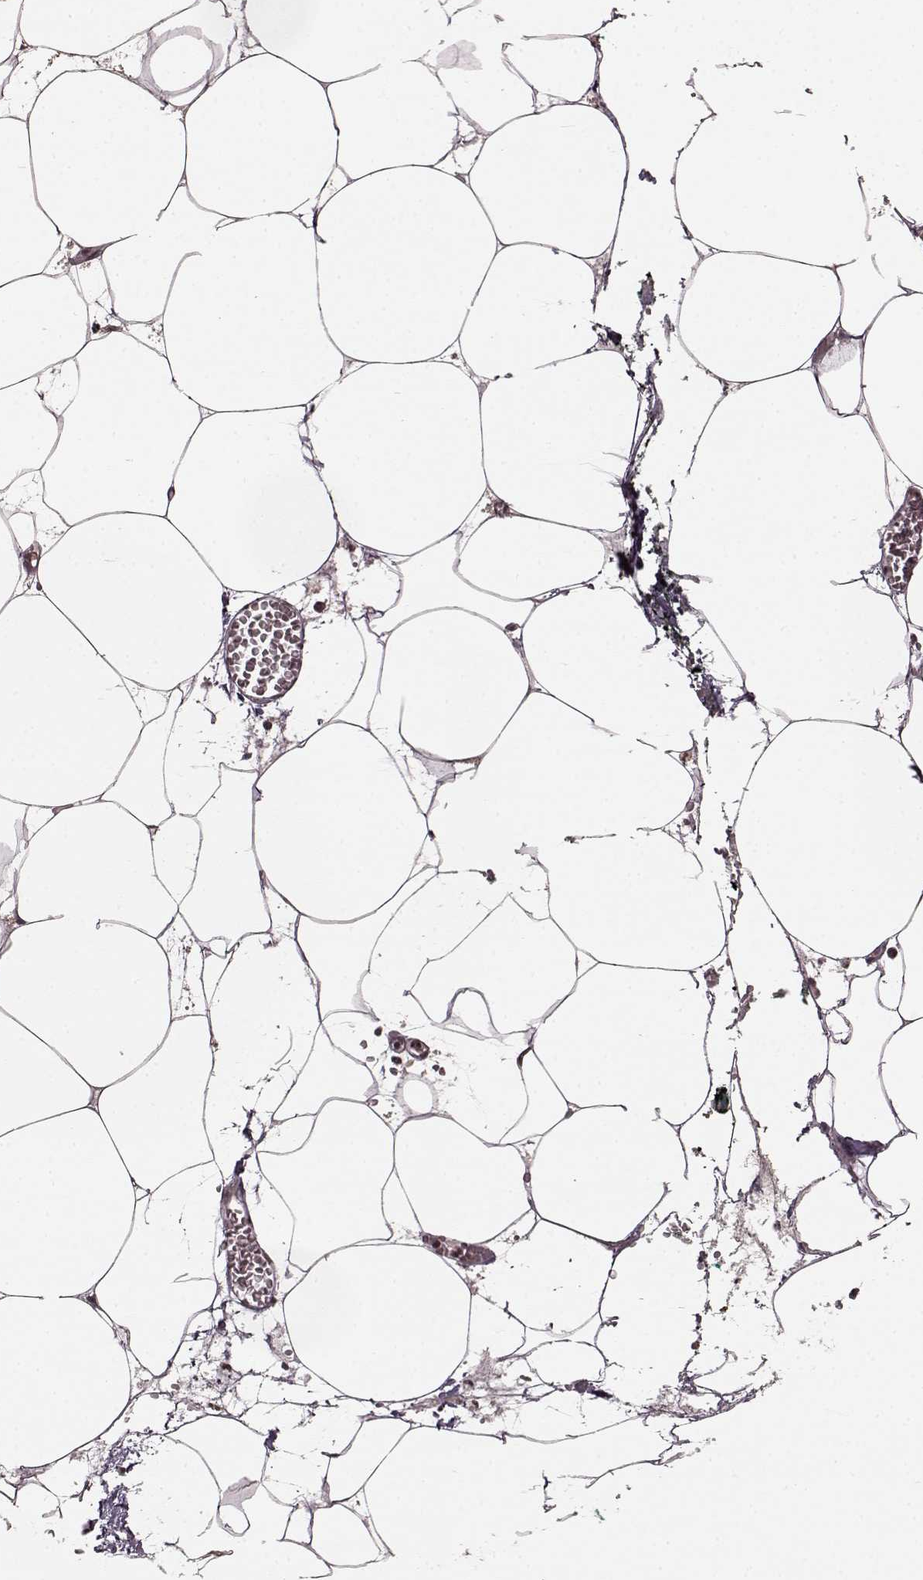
{"staining": {"intensity": "negative", "quantity": "none", "location": "none"}, "tissue": "adipose tissue", "cell_type": "Adipocytes", "image_type": "normal", "snomed": [{"axis": "morphology", "description": "Normal tissue, NOS"}, {"axis": "topography", "description": "Adipose tissue"}, {"axis": "topography", "description": "Pancreas"}, {"axis": "topography", "description": "Peripheral nerve tissue"}], "caption": "This is a photomicrograph of IHC staining of benign adipose tissue, which shows no expression in adipocytes.", "gene": "GSS", "patient": {"sex": "female", "age": 58}}